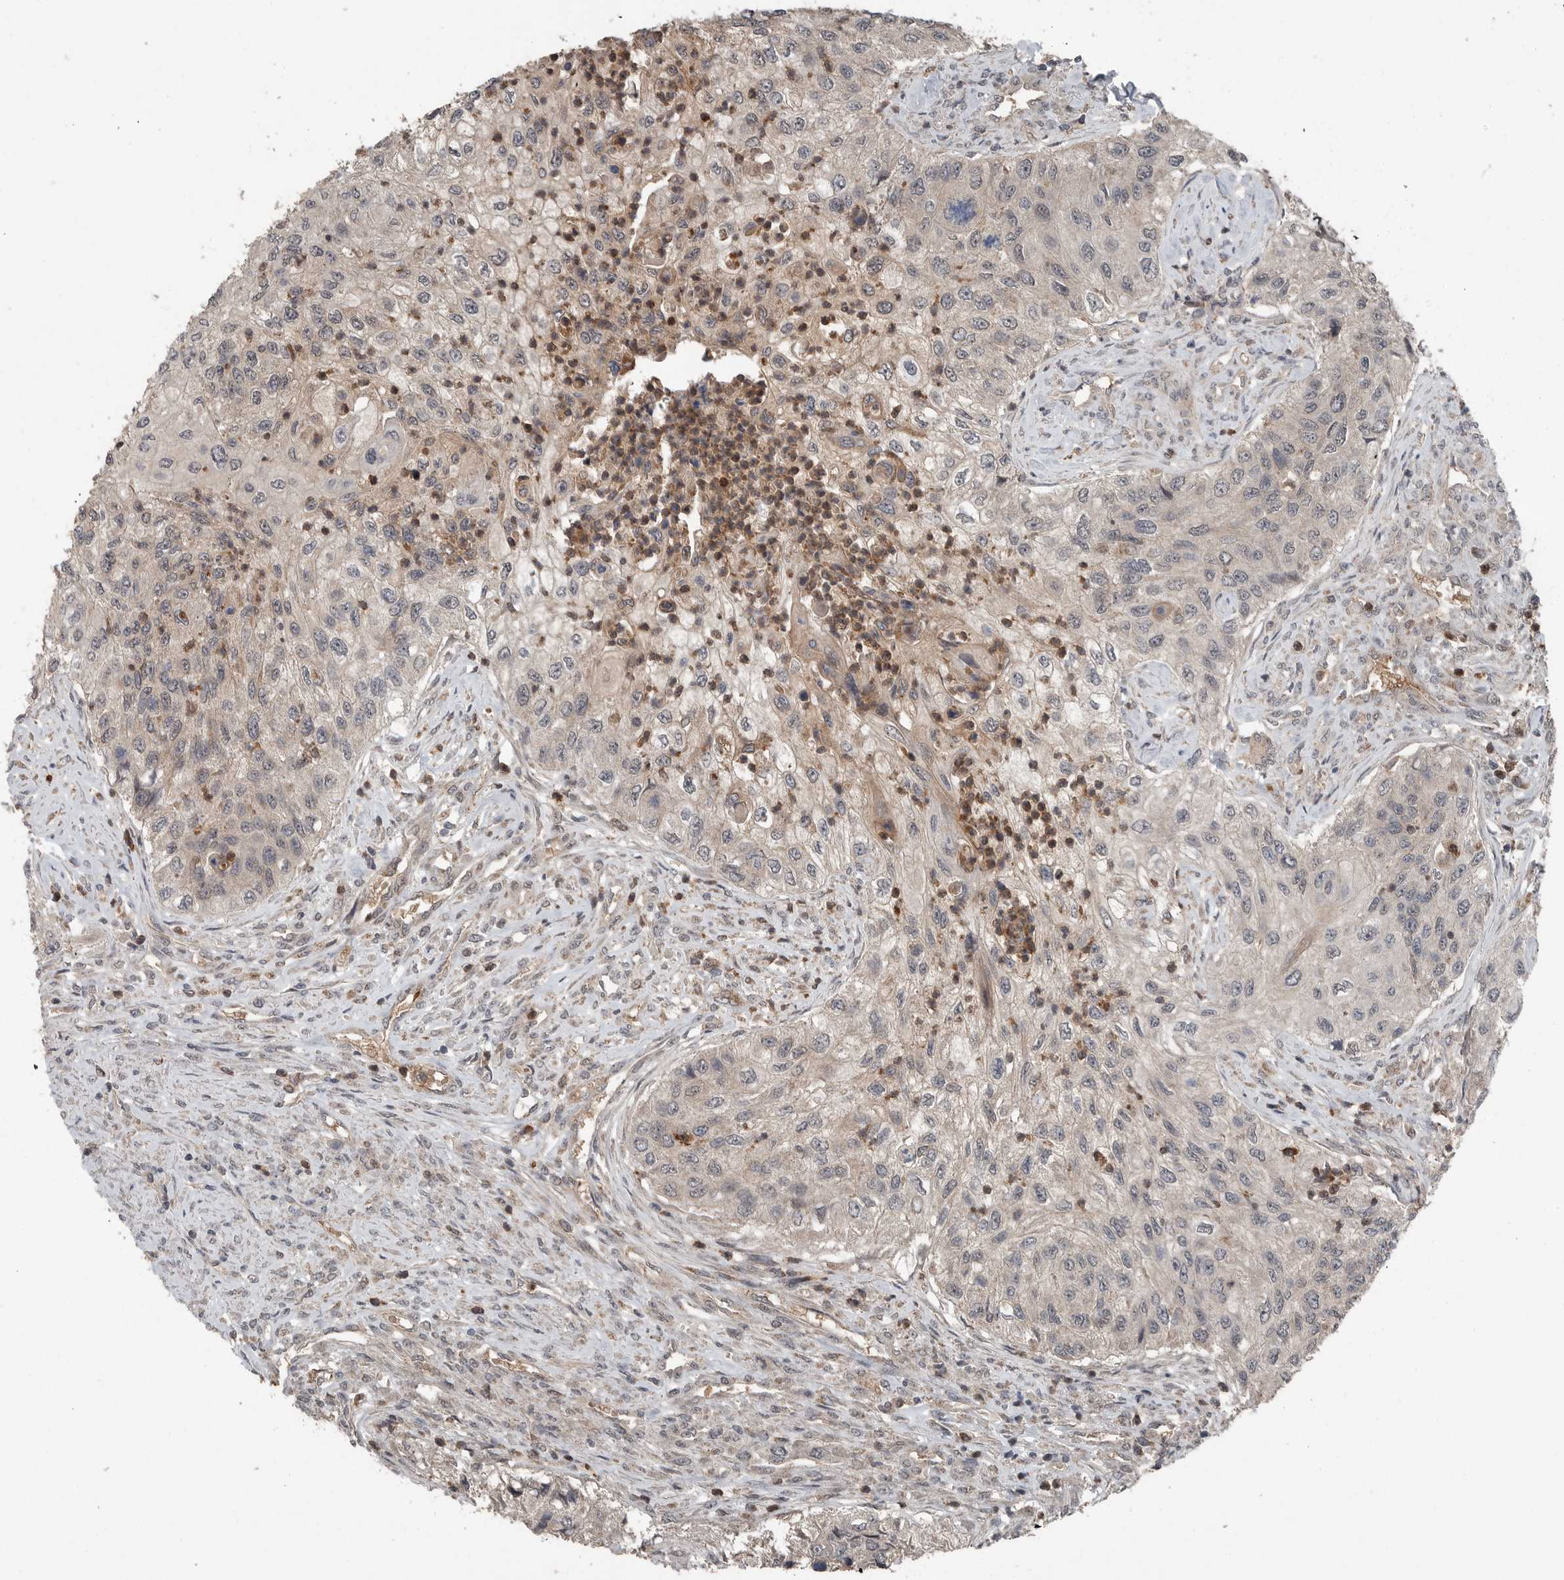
{"staining": {"intensity": "weak", "quantity": "<25%", "location": "cytoplasmic/membranous"}, "tissue": "urothelial cancer", "cell_type": "Tumor cells", "image_type": "cancer", "snomed": [{"axis": "morphology", "description": "Urothelial carcinoma, High grade"}, {"axis": "topography", "description": "Urinary bladder"}], "caption": "Tumor cells show no significant staining in urothelial cancer.", "gene": "SCP2", "patient": {"sex": "female", "age": 60}}